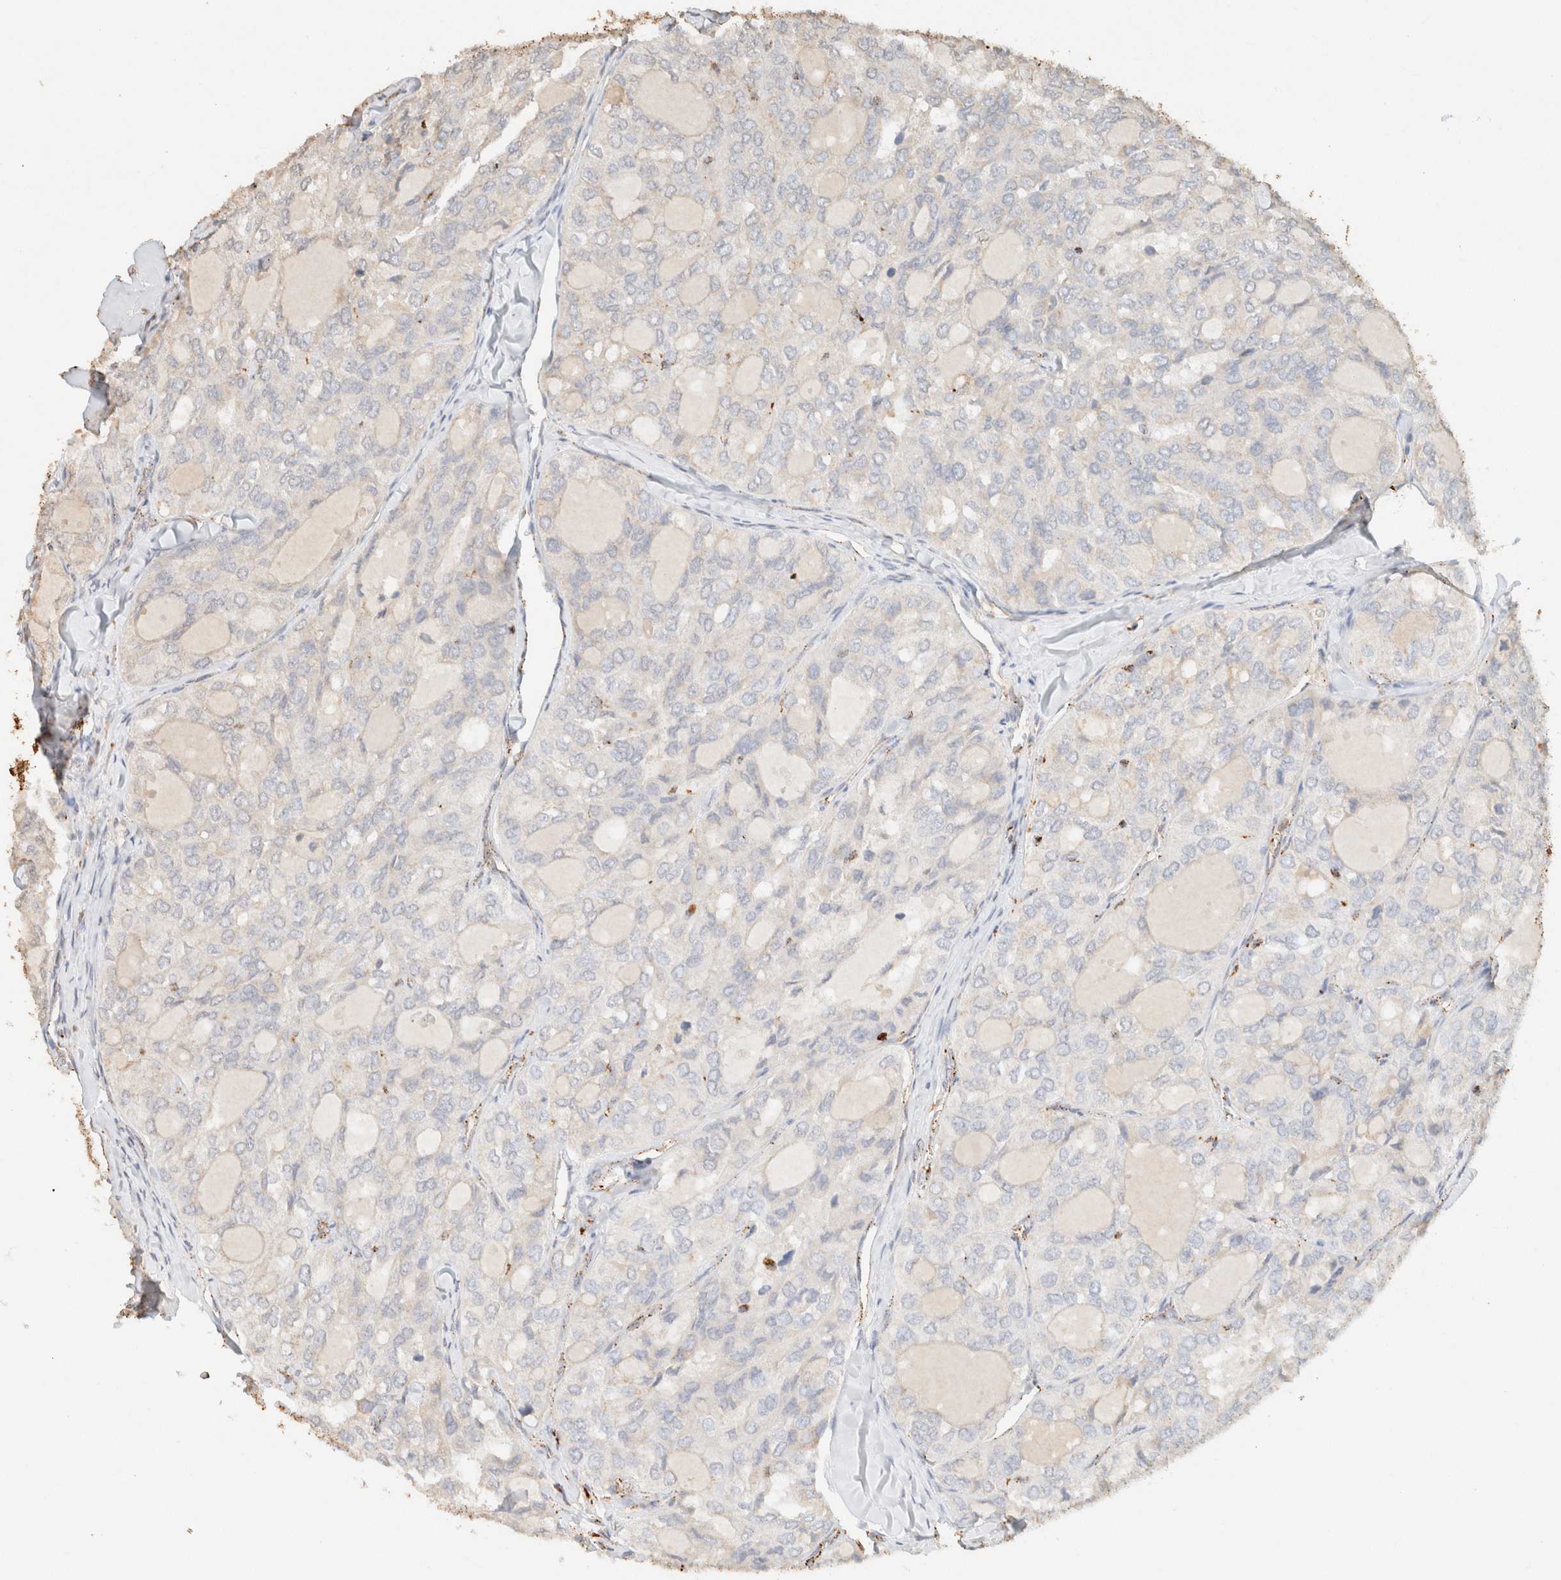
{"staining": {"intensity": "negative", "quantity": "none", "location": "none"}, "tissue": "thyroid cancer", "cell_type": "Tumor cells", "image_type": "cancer", "snomed": [{"axis": "morphology", "description": "Follicular adenoma carcinoma, NOS"}, {"axis": "topography", "description": "Thyroid gland"}], "caption": "Thyroid cancer (follicular adenoma carcinoma) was stained to show a protein in brown. There is no significant expression in tumor cells.", "gene": "CTSC", "patient": {"sex": "male", "age": 75}}